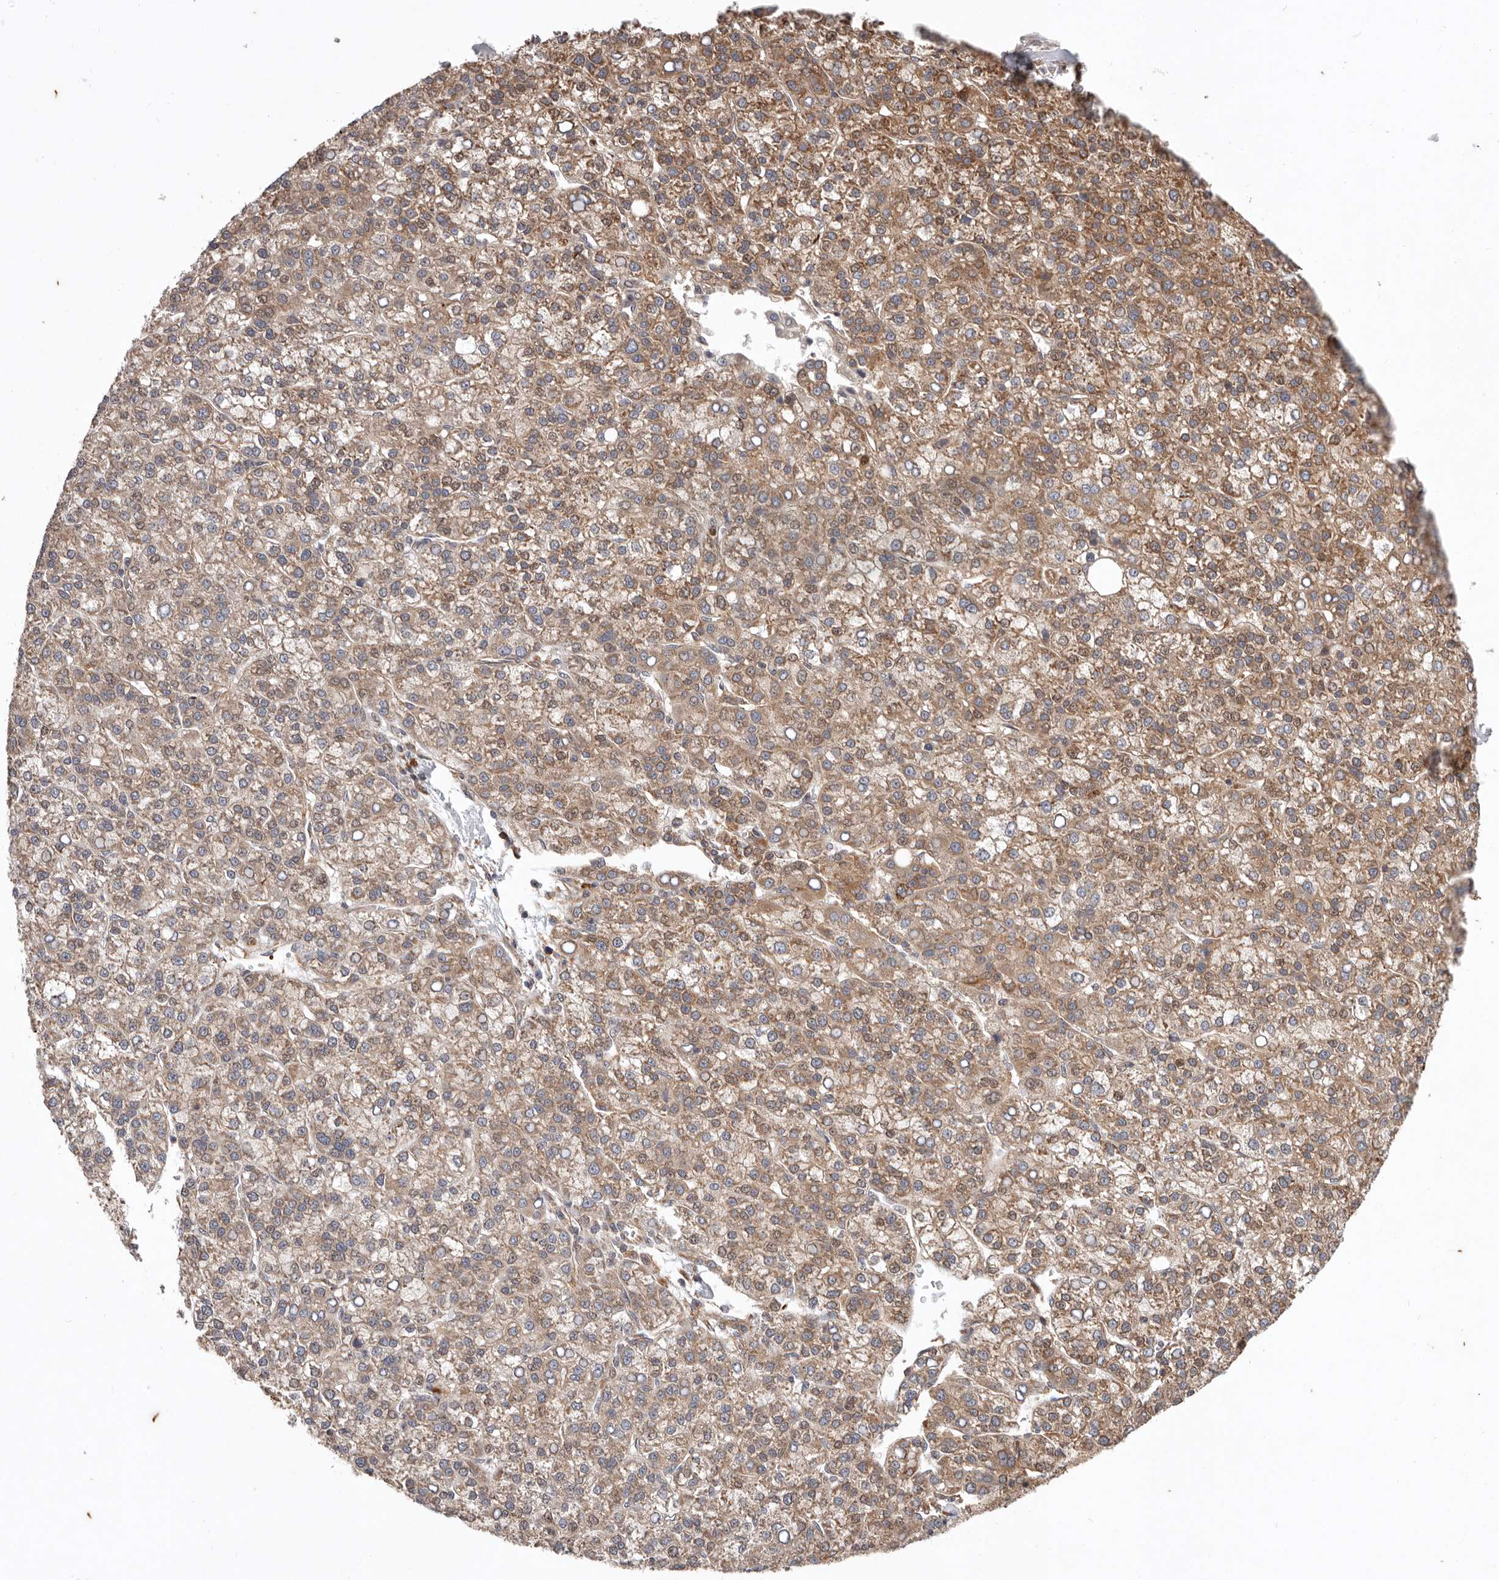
{"staining": {"intensity": "moderate", "quantity": ">75%", "location": "cytoplasmic/membranous"}, "tissue": "liver cancer", "cell_type": "Tumor cells", "image_type": "cancer", "snomed": [{"axis": "morphology", "description": "Carcinoma, Hepatocellular, NOS"}, {"axis": "topography", "description": "Liver"}], "caption": "Immunohistochemical staining of human liver cancer (hepatocellular carcinoma) exhibits medium levels of moderate cytoplasmic/membranous staining in approximately >75% of tumor cells.", "gene": "MRPS10", "patient": {"sex": "female", "age": 58}}